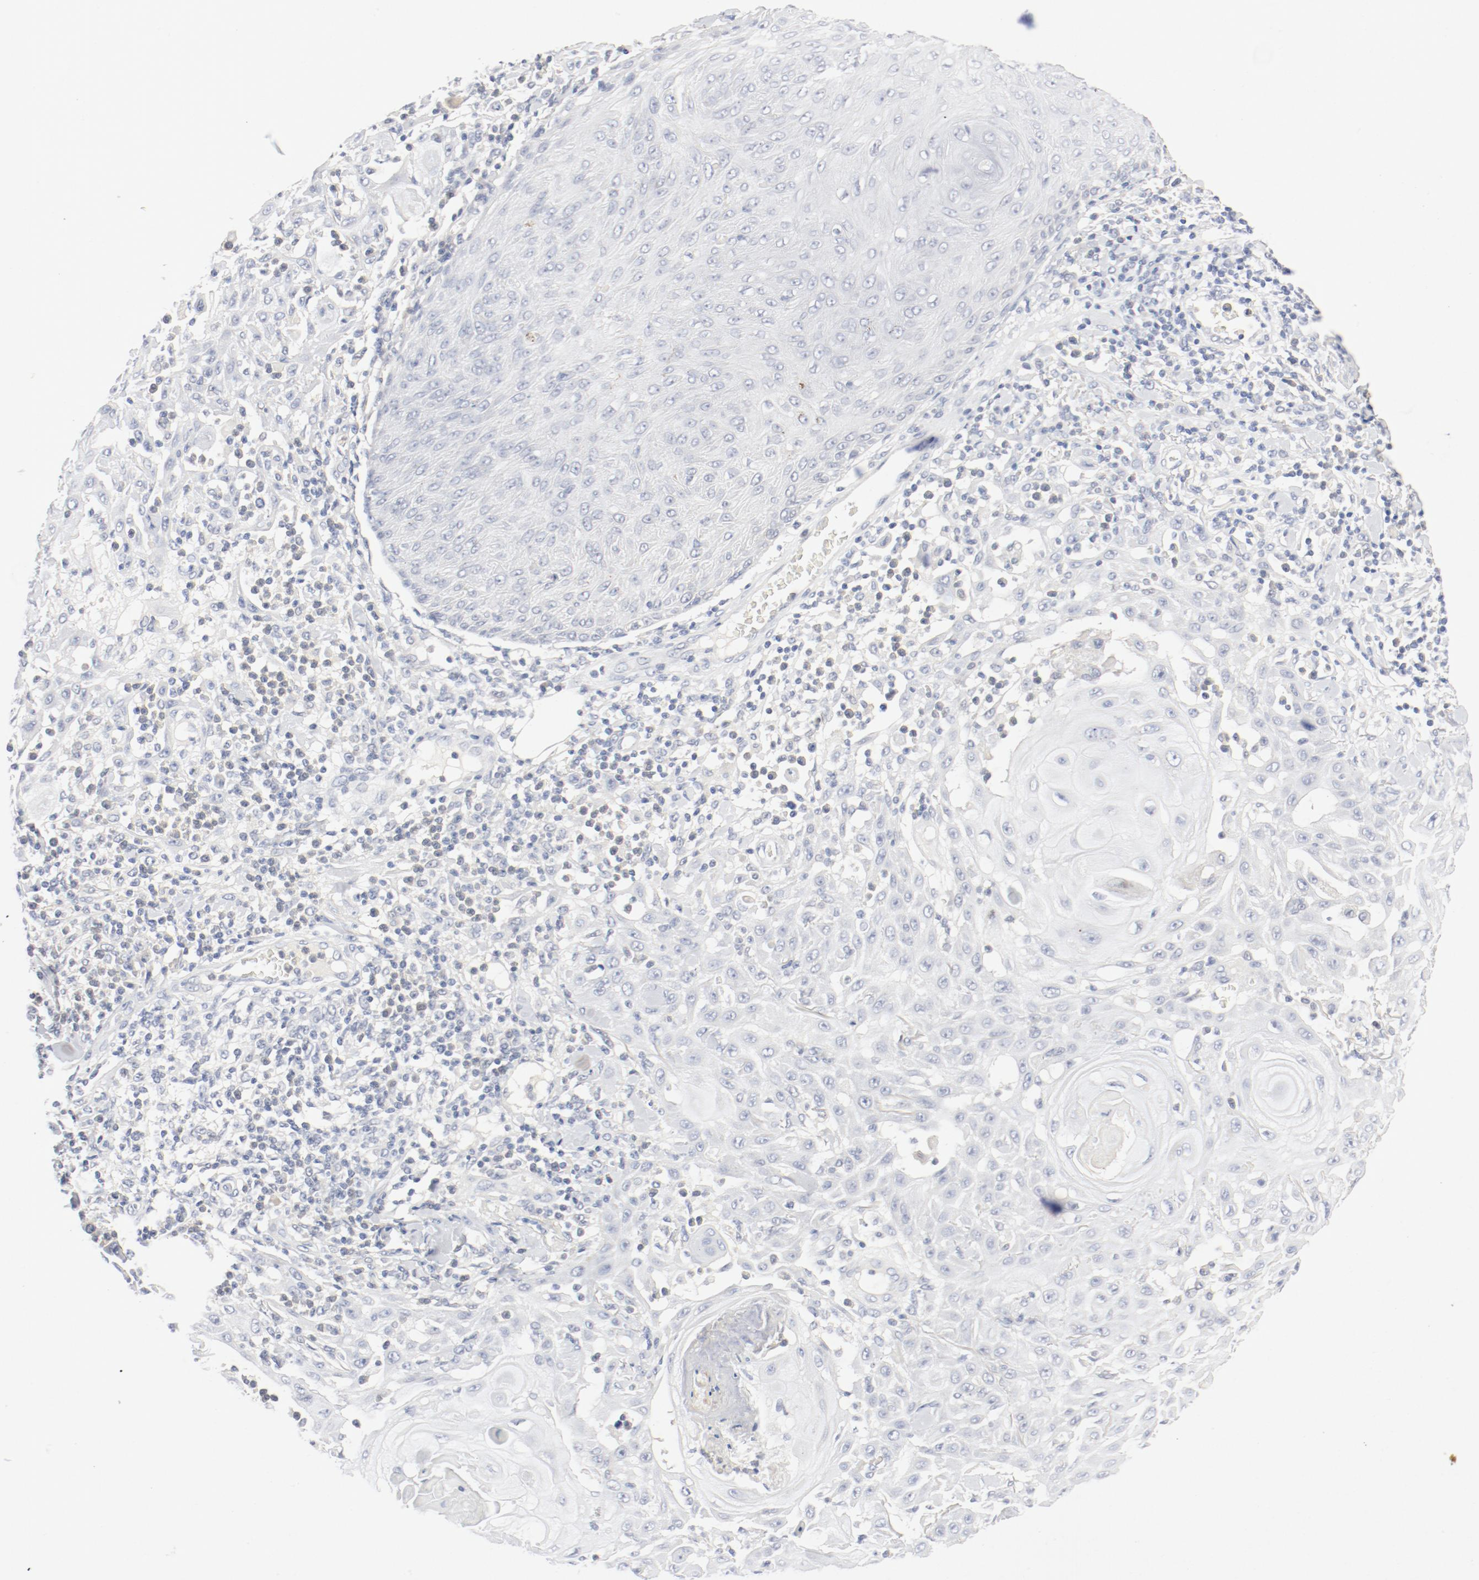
{"staining": {"intensity": "negative", "quantity": "none", "location": "none"}, "tissue": "skin cancer", "cell_type": "Tumor cells", "image_type": "cancer", "snomed": [{"axis": "morphology", "description": "Squamous cell carcinoma, NOS"}, {"axis": "topography", "description": "Skin"}], "caption": "Skin squamous cell carcinoma was stained to show a protein in brown. There is no significant expression in tumor cells. Brightfield microscopy of IHC stained with DAB (brown) and hematoxylin (blue), captured at high magnification.", "gene": "PGM1", "patient": {"sex": "male", "age": 24}}